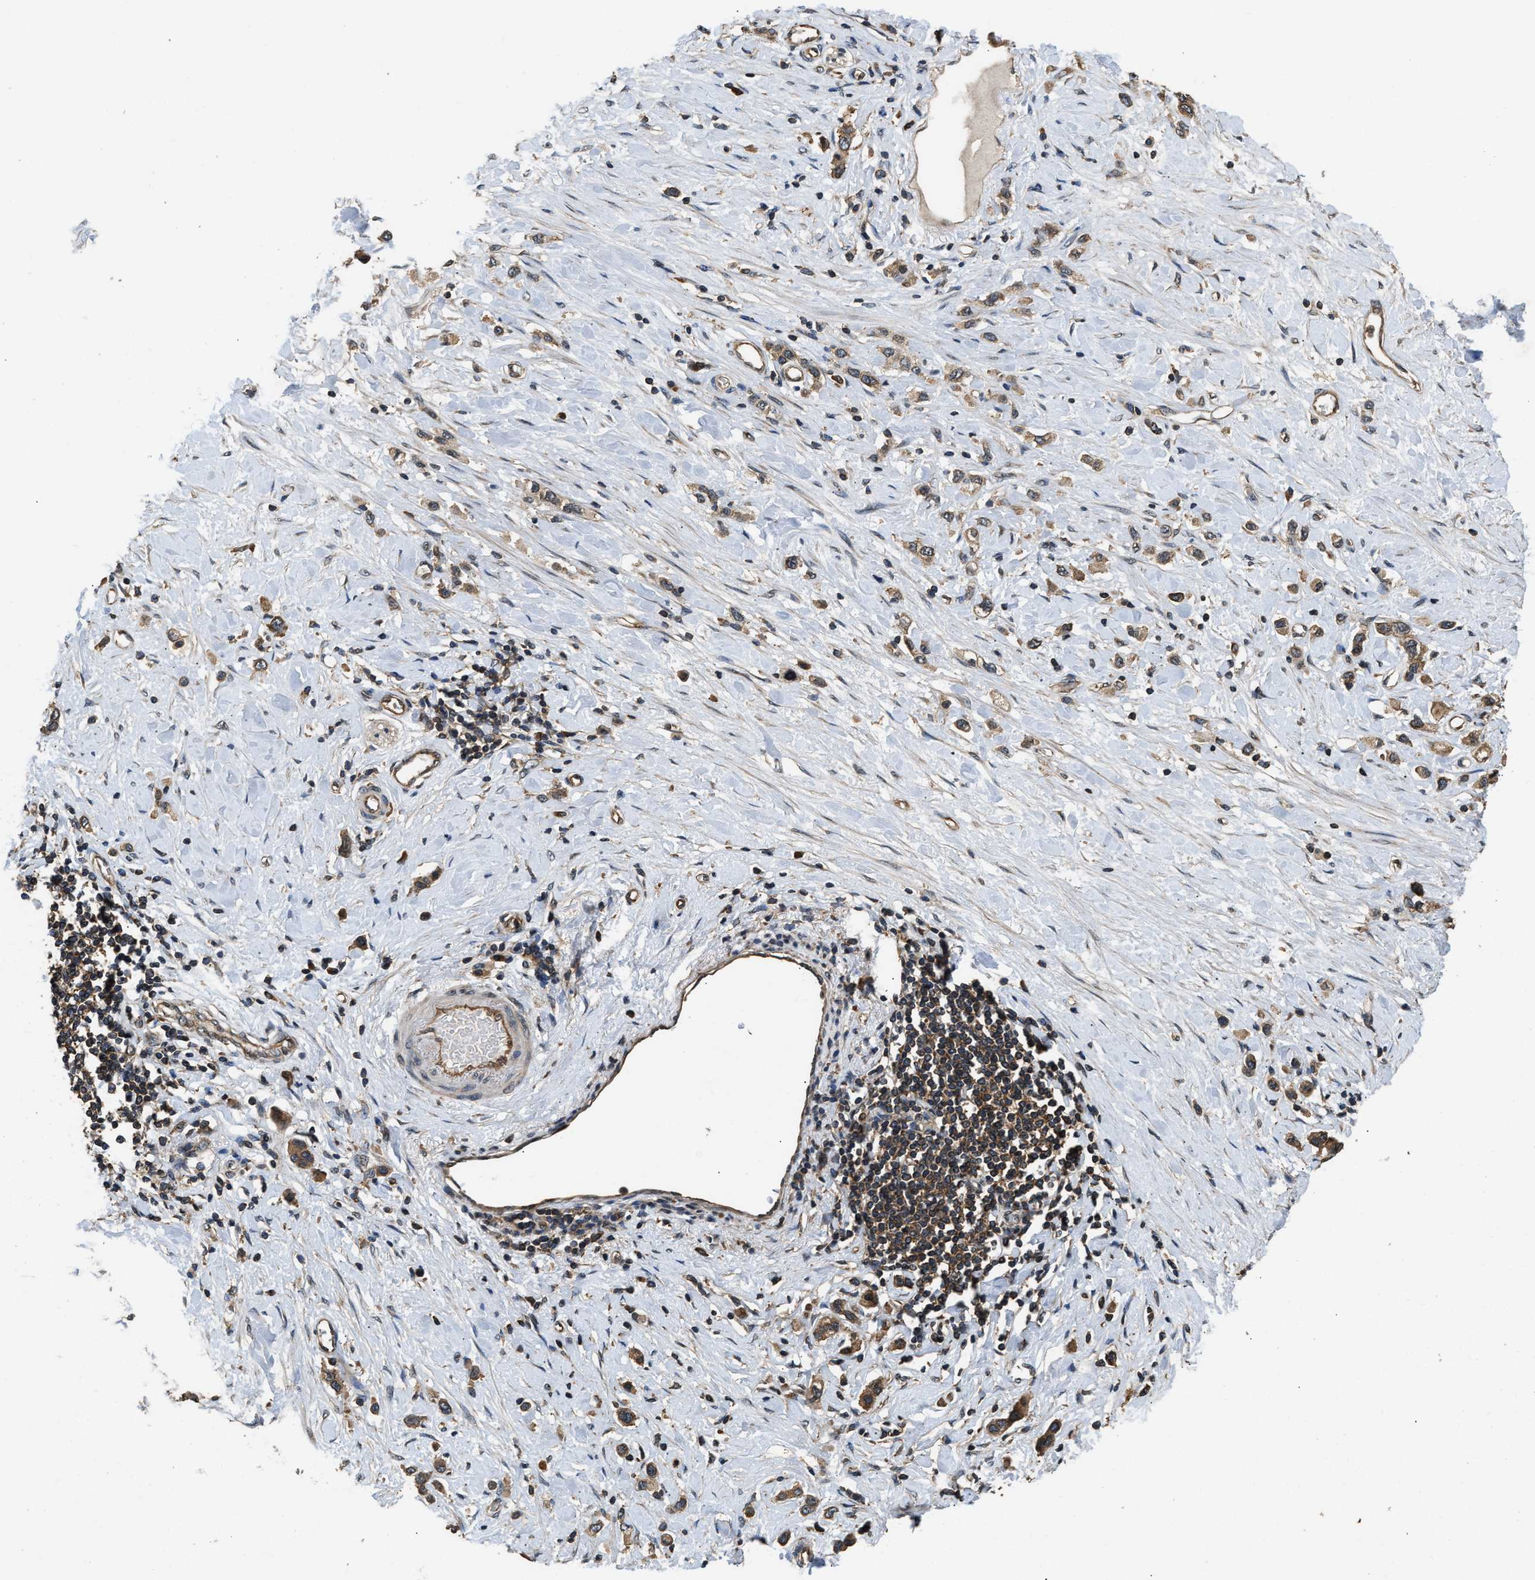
{"staining": {"intensity": "moderate", "quantity": ">75%", "location": "cytoplasmic/membranous"}, "tissue": "stomach cancer", "cell_type": "Tumor cells", "image_type": "cancer", "snomed": [{"axis": "morphology", "description": "Adenocarcinoma, NOS"}, {"axis": "topography", "description": "Stomach"}], "caption": "Brown immunohistochemical staining in adenocarcinoma (stomach) exhibits moderate cytoplasmic/membranous expression in approximately >75% of tumor cells.", "gene": "DNAJC2", "patient": {"sex": "female", "age": 65}}